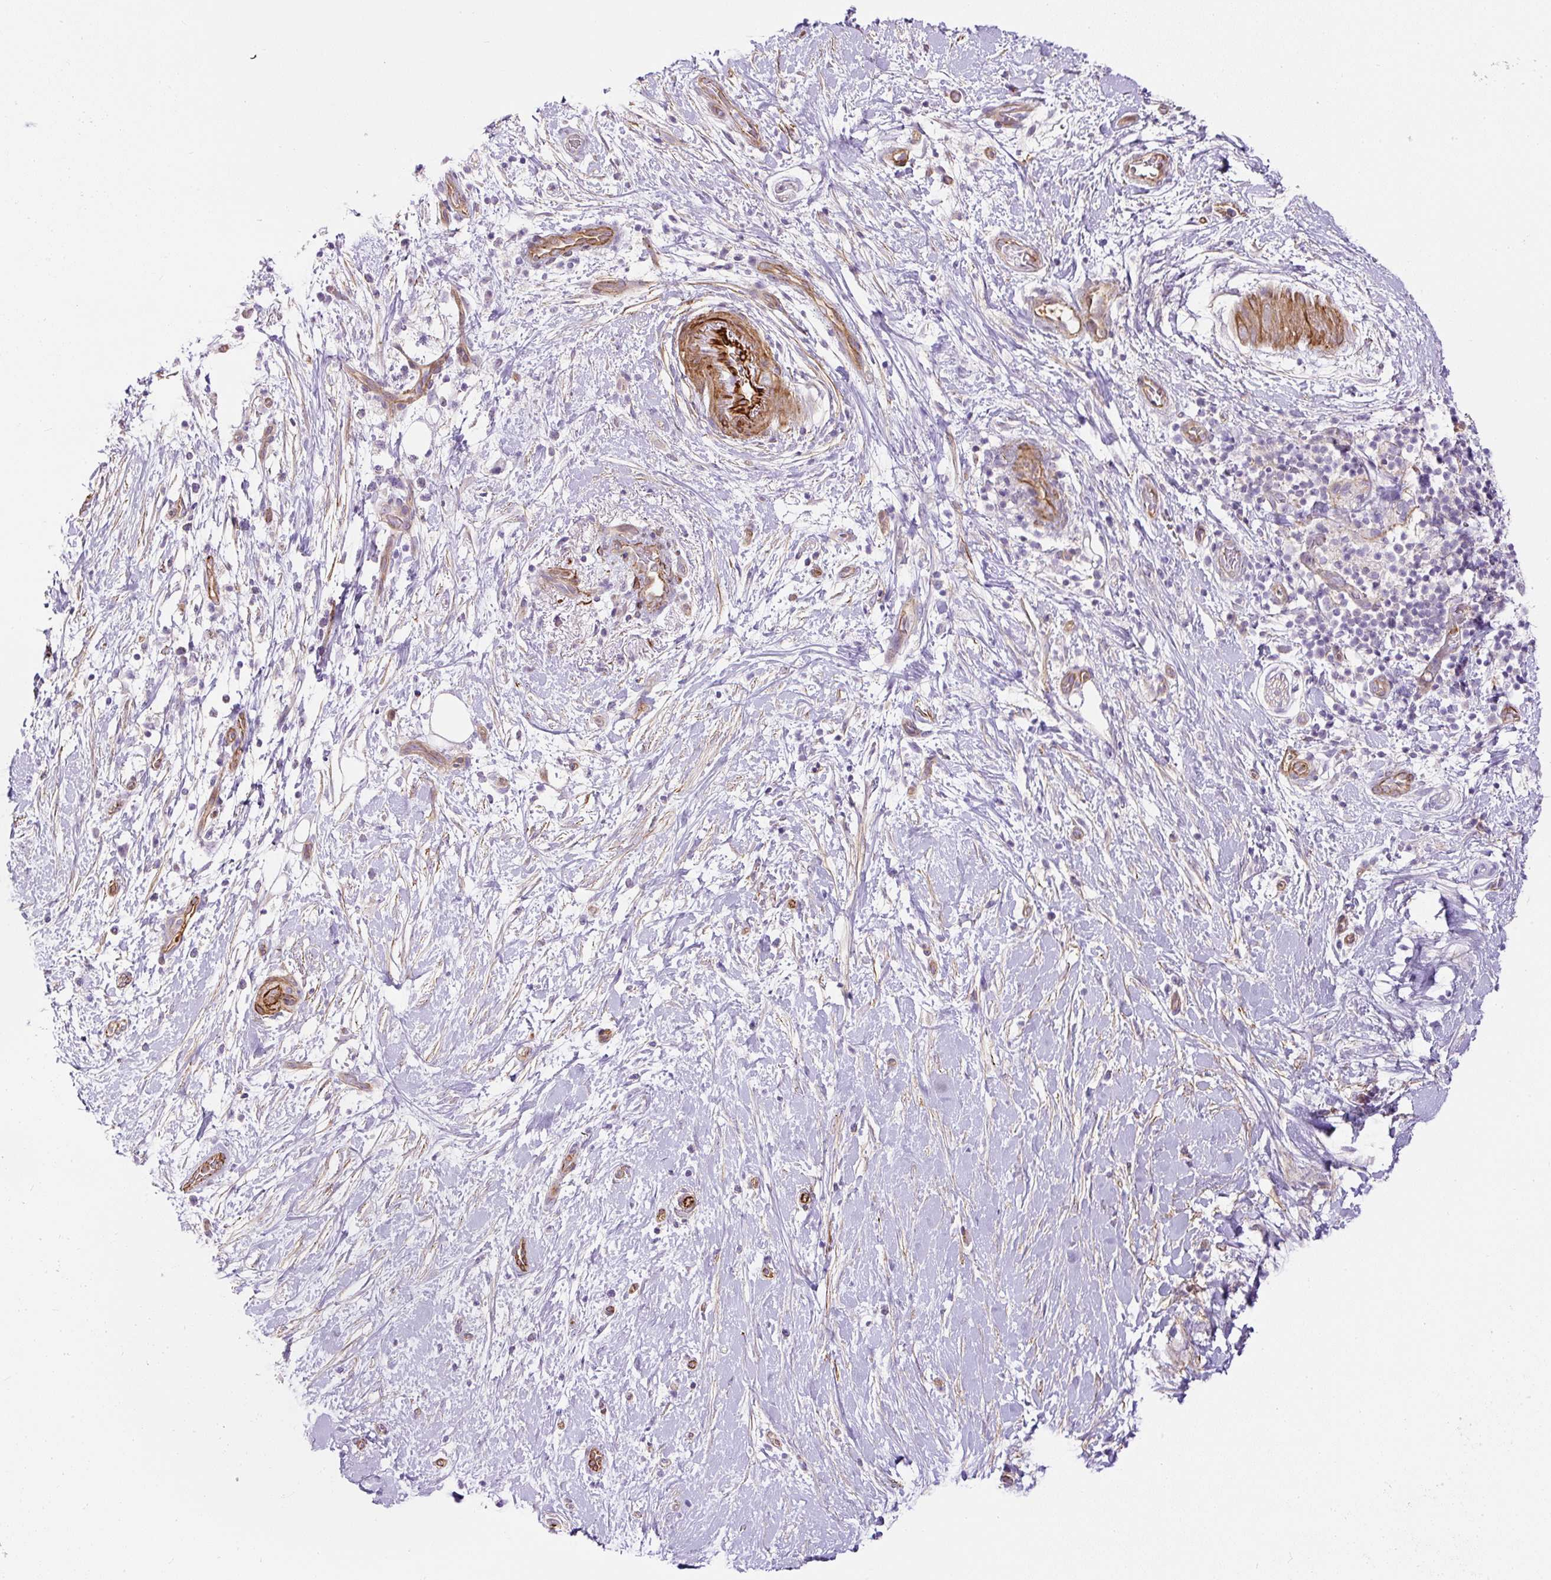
{"staining": {"intensity": "negative", "quantity": "none", "location": "none"}, "tissue": "pancreatic cancer", "cell_type": "Tumor cells", "image_type": "cancer", "snomed": [{"axis": "morphology", "description": "Adenocarcinoma, NOS"}, {"axis": "topography", "description": "Pancreas"}], "caption": "Immunohistochemistry (IHC) of human pancreatic cancer (adenocarcinoma) reveals no staining in tumor cells. The staining was performed using DAB (3,3'-diaminobenzidine) to visualize the protein expression in brown, while the nuclei were stained in blue with hematoxylin (Magnification: 20x).", "gene": "B3GALT5", "patient": {"sex": "female", "age": 72}}